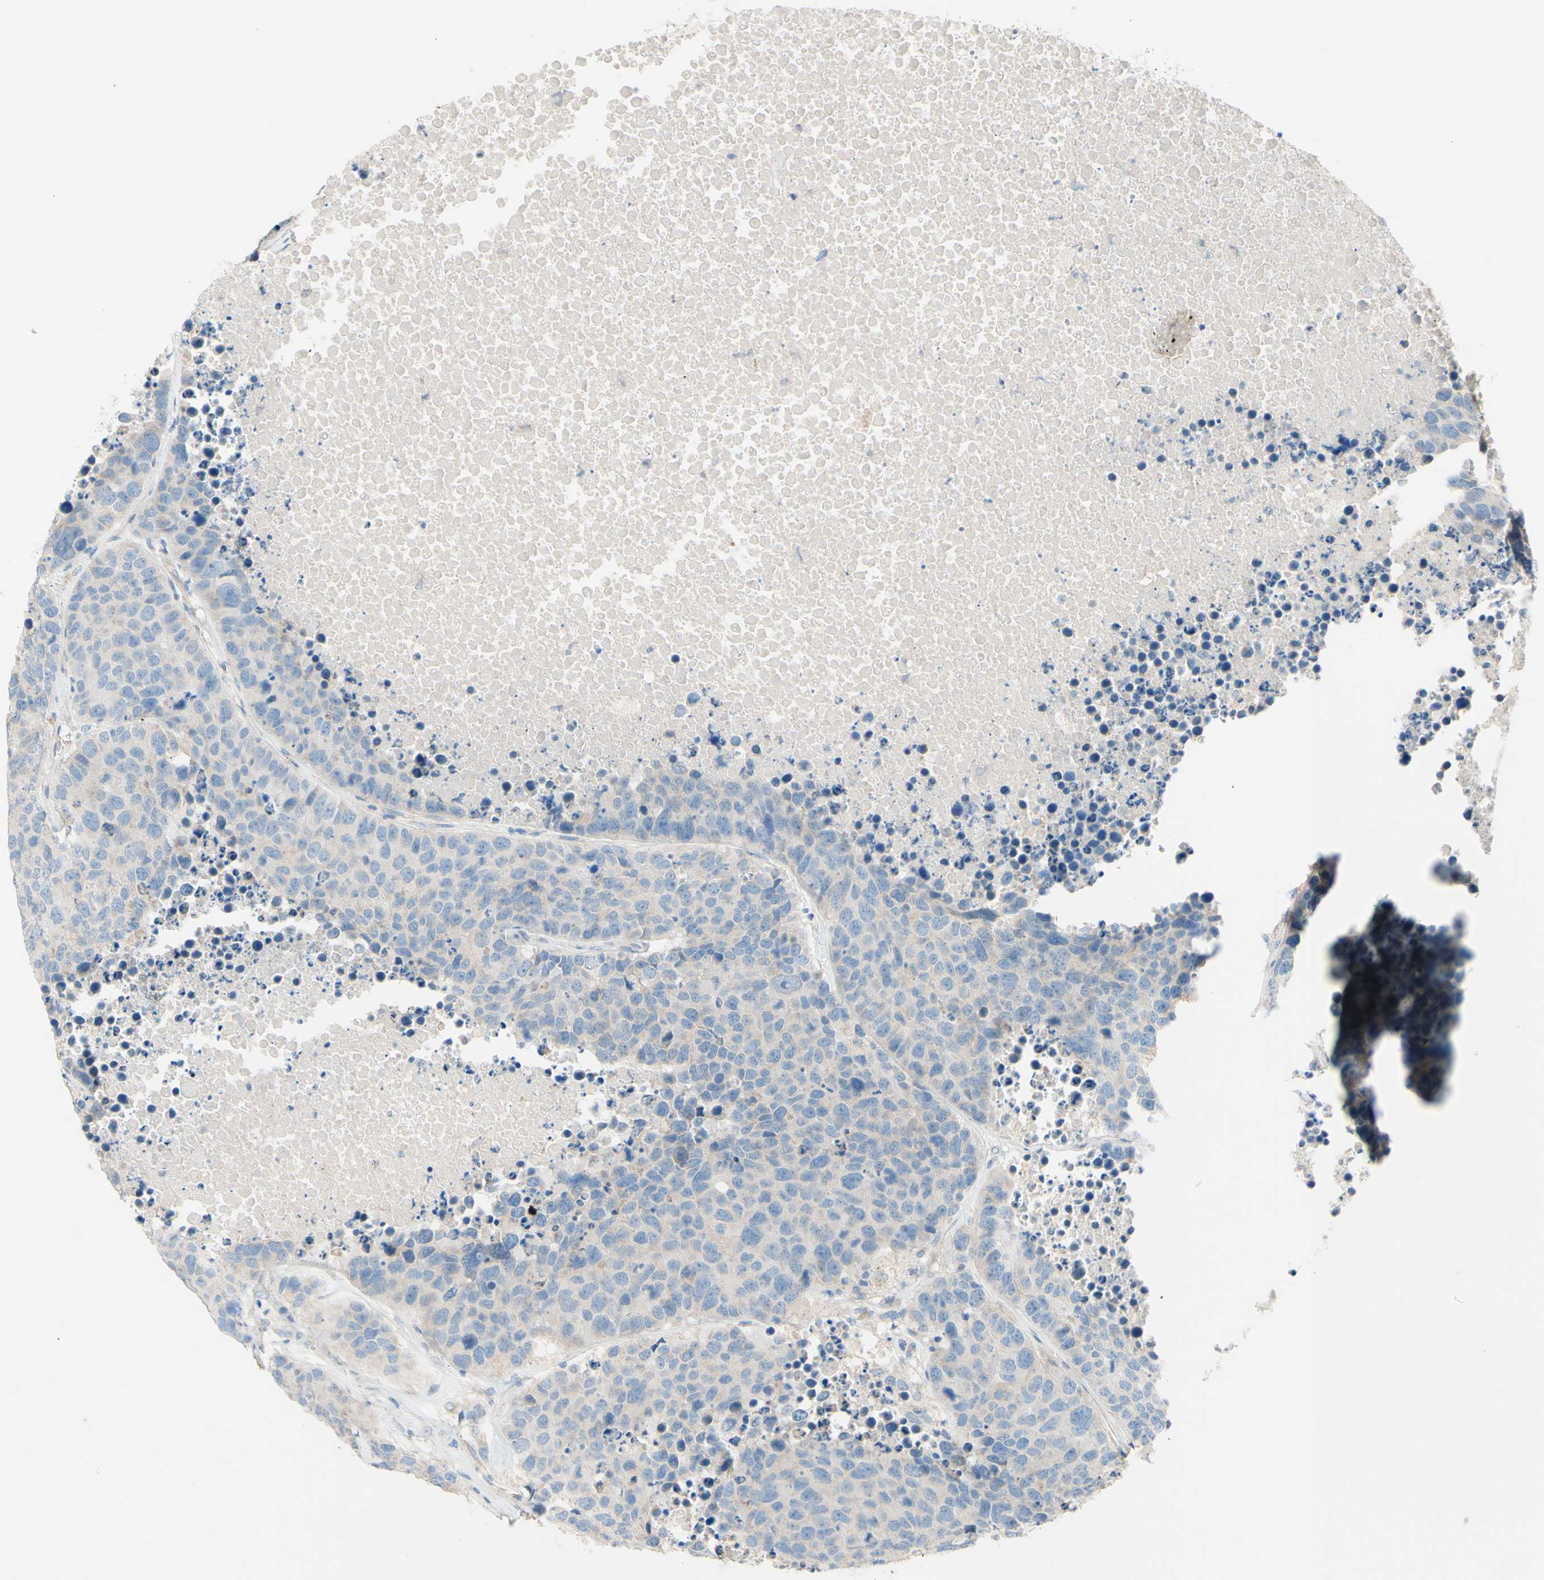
{"staining": {"intensity": "negative", "quantity": "none", "location": "none"}, "tissue": "carcinoid", "cell_type": "Tumor cells", "image_type": "cancer", "snomed": [{"axis": "morphology", "description": "Carcinoid, malignant, NOS"}, {"axis": "topography", "description": "Lung"}], "caption": "An image of human malignant carcinoid is negative for staining in tumor cells.", "gene": "IL2", "patient": {"sex": "male", "age": 60}}